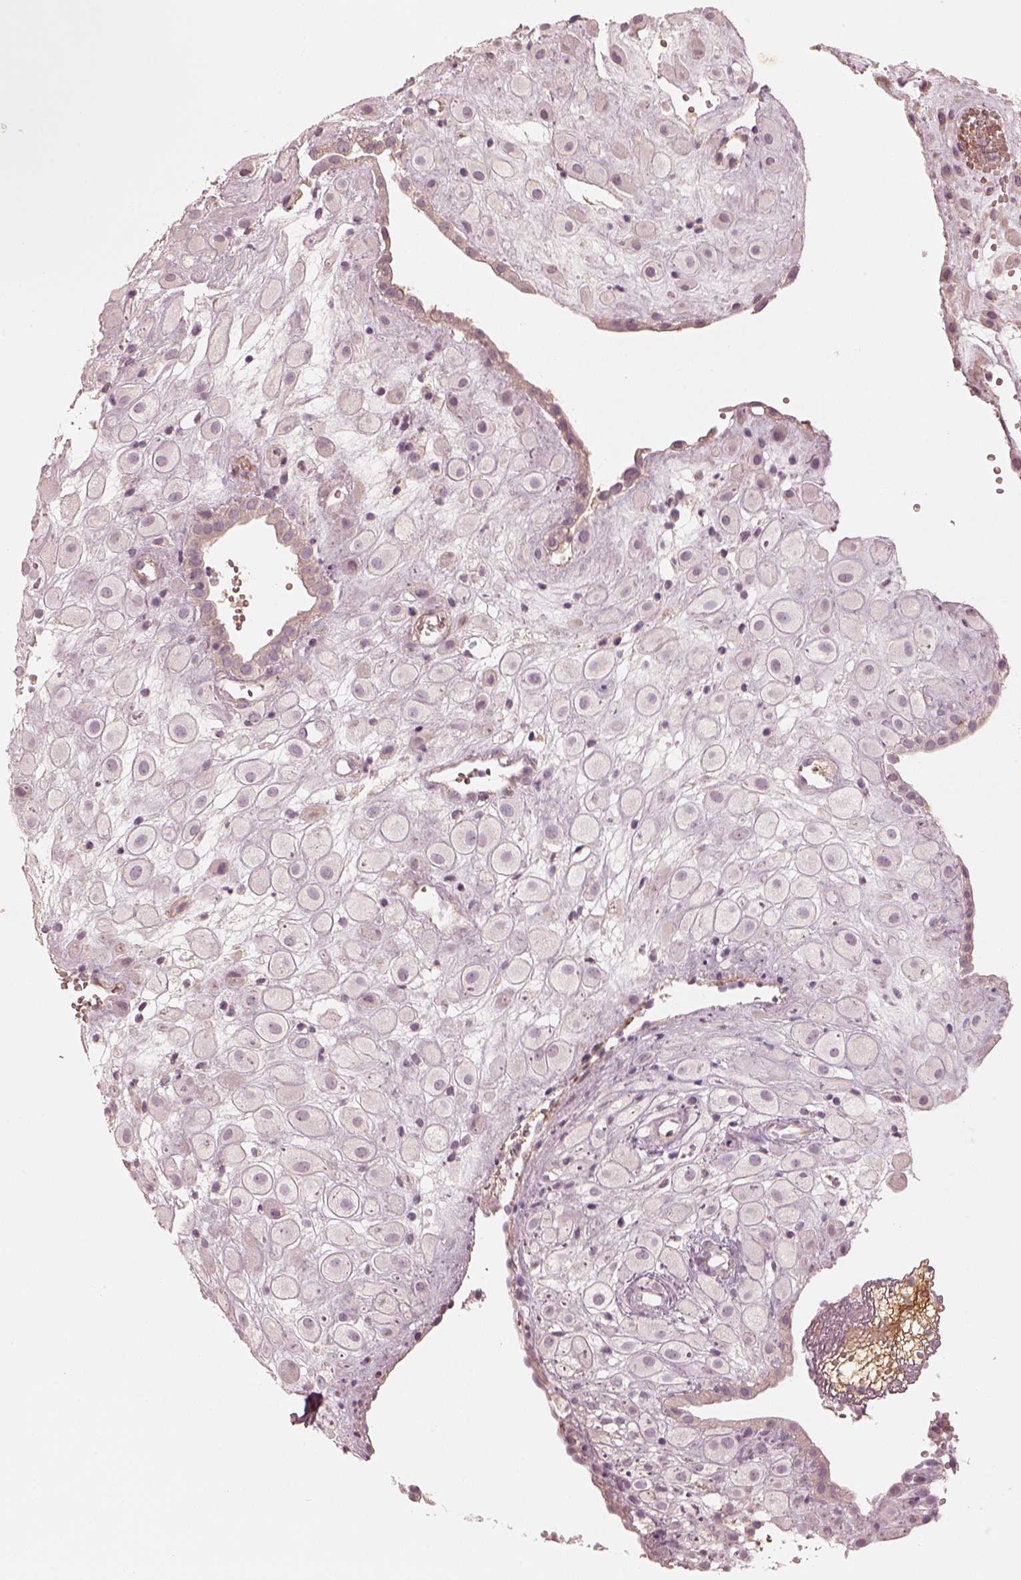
{"staining": {"intensity": "negative", "quantity": "none", "location": "none"}, "tissue": "placenta", "cell_type": "Decidual cells", "image_type": "normal", "snomed": [{"axis": "morphology", "description": "Normal tissue, NOS"}, {"axis": "topography", "description": "Placenta"}], "caption": "An immunohistochemistry (IHC) photomicrograph of normal placenta is shown. There is no staining in decidual cells of placenta.", "gene": "KCNJ9", "patient": {"sex": "female", "age": 24}}